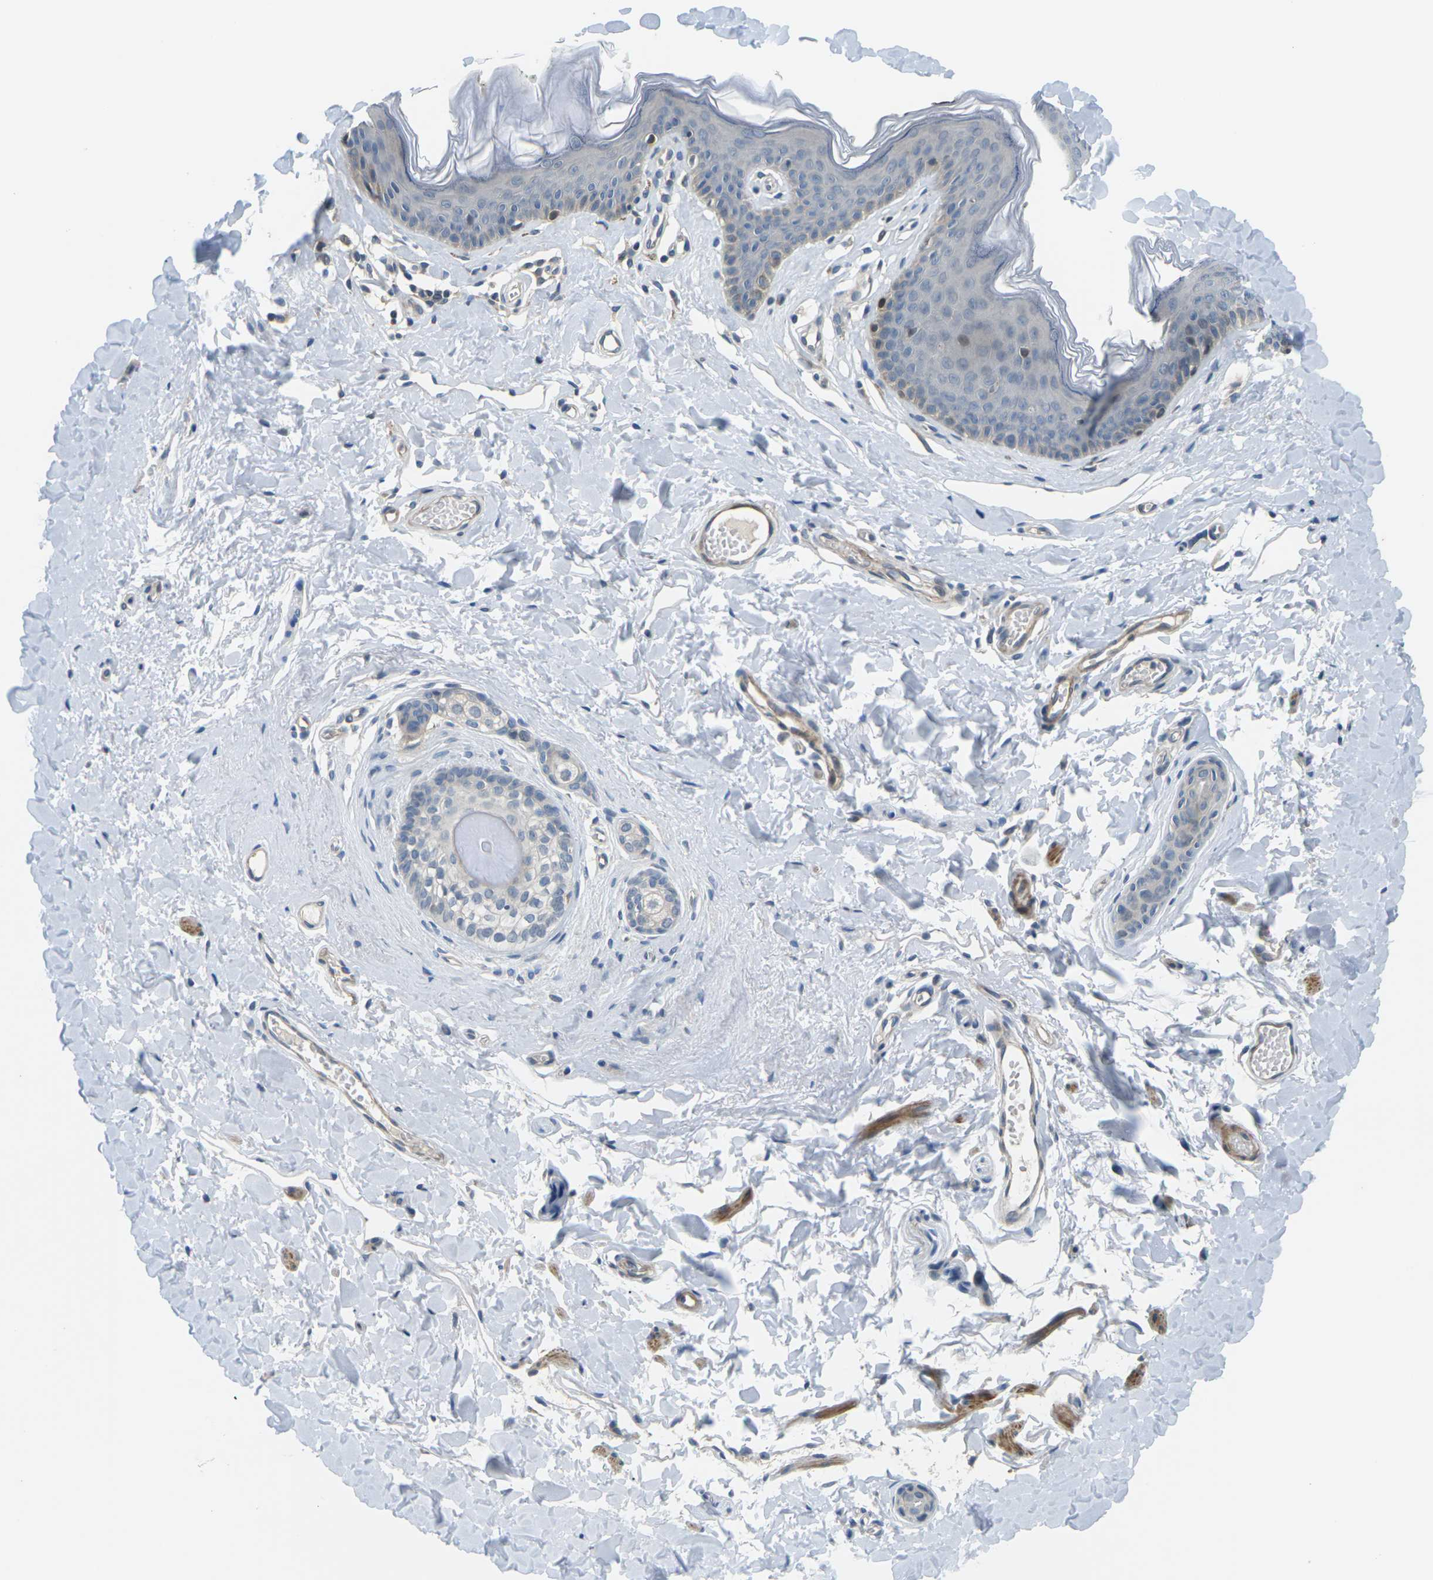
{"staining": {"intensity": "weak", "quantity": "<25%", "location": "cytoplasmic/membranous"}, "tissue": "skin", "cell_type": "Epidermal cells", "image_type": "normal", "snomed": [{"axis": "morphology", "description": "Normal tissue, NOS"}, {"axis": "morphology", "description": "Inflammation, NOS"}, {"axis": "topography", "description": "Vulva"}], "caption": "A high-resolution photomicrograph shows immunohistochemistry (IHC) staining of normal skin, which displays no significant staining in epidermal cells. Nuclei are stained in blue.", "gene": "SLC13A3", "patient": {"sex": "female", "age": 84}}